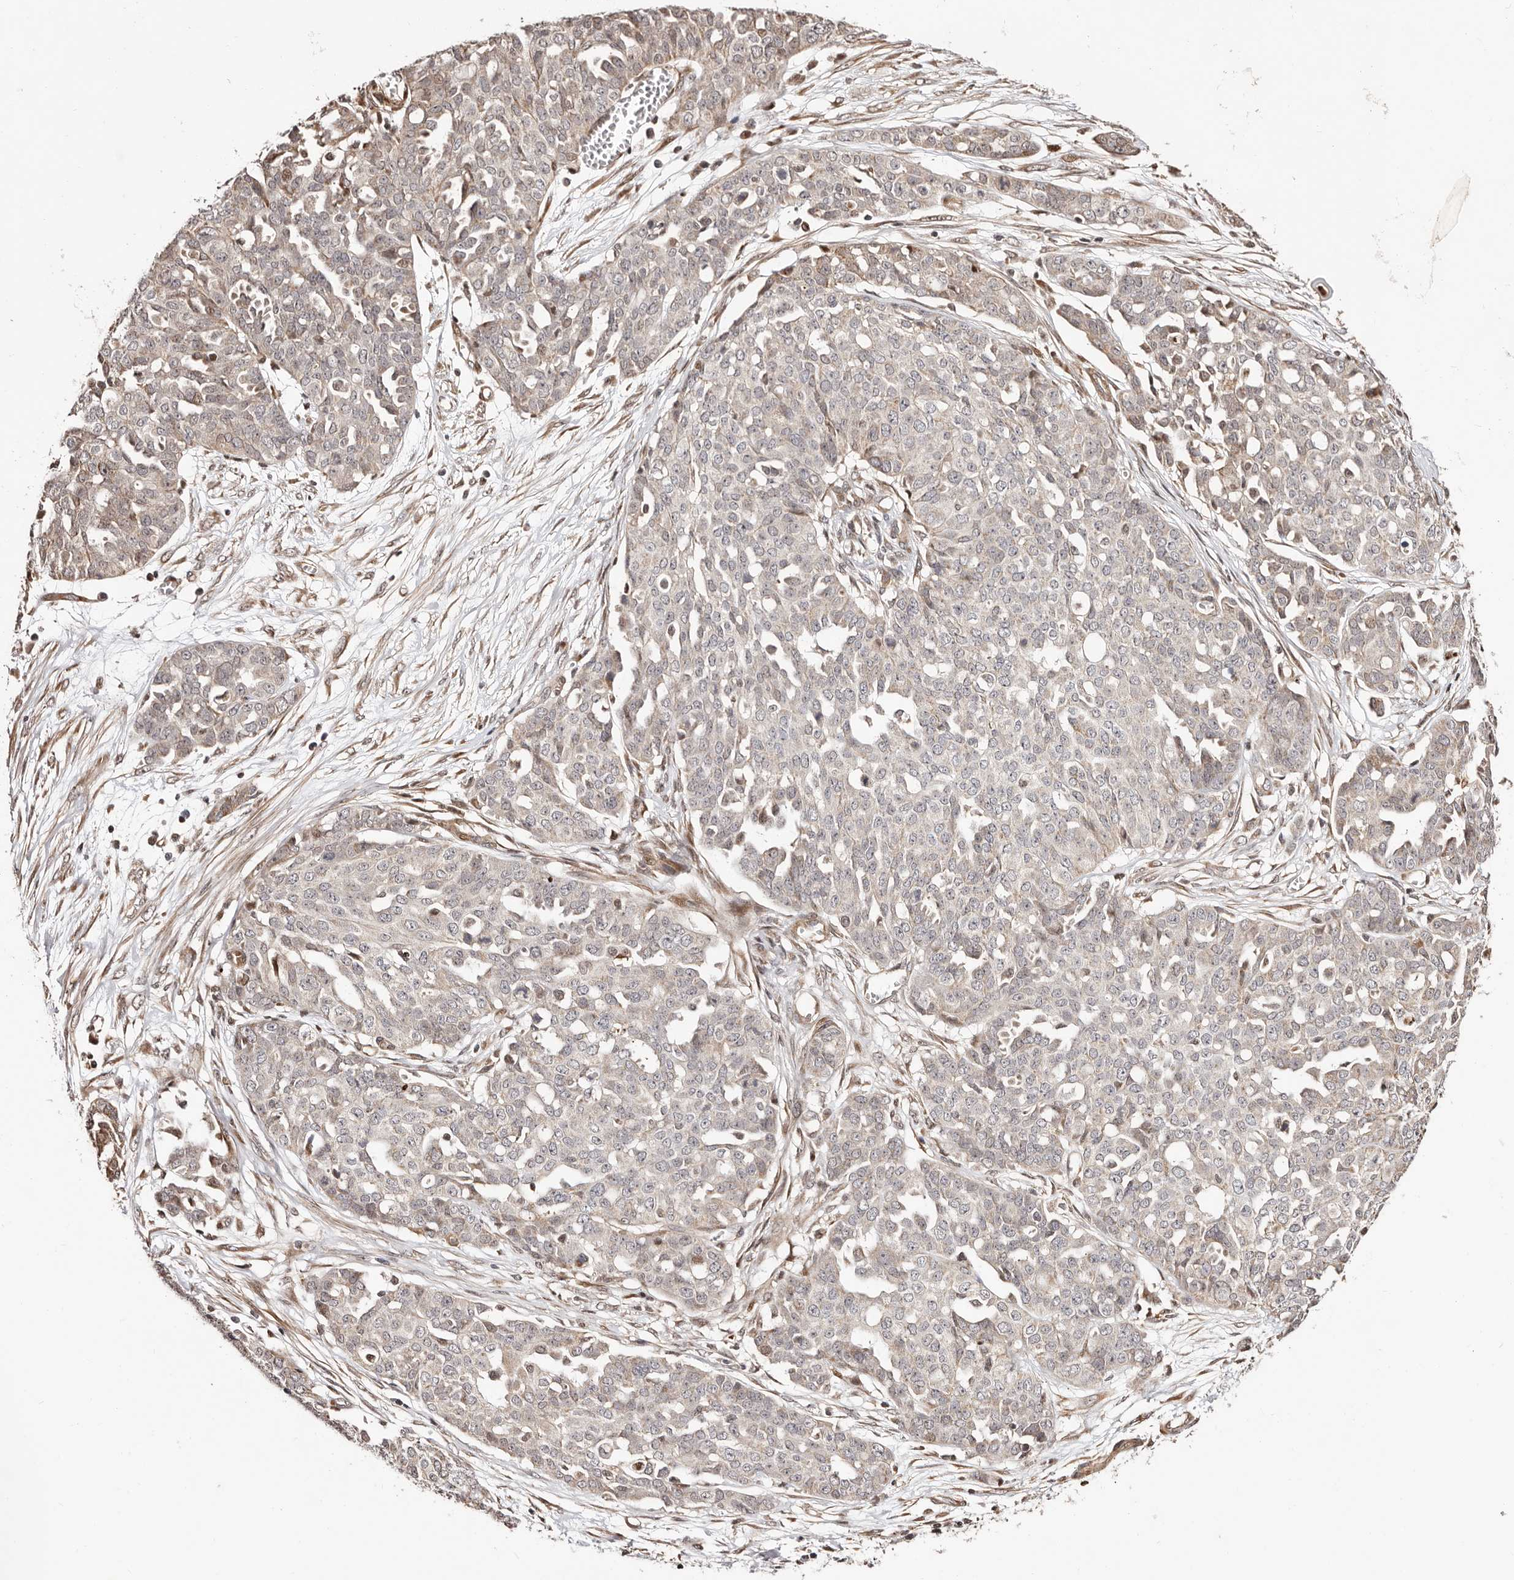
{"staining": {"intensity": "negative", "quantity": "none", "location": "none"}, "tissue": "ovarian cancer", "cell_type": "Tumor cells", "image_type": "cancer", "snomed": [{"axis": "morphology", "description": "Cystadenocarcinoma, serous, NOS"}, {"axis": "topography", "description": "Soft tissue"}, {"axis": "topography", "description": "Ovary"}], "caption": "A high-resolution histopathology image shows IHC staining of ovarian cancer, which reveals no significant positivity in tumor cells.", "gene": "HIVEP3", "patient": {"sex": "female", "age": 57}}